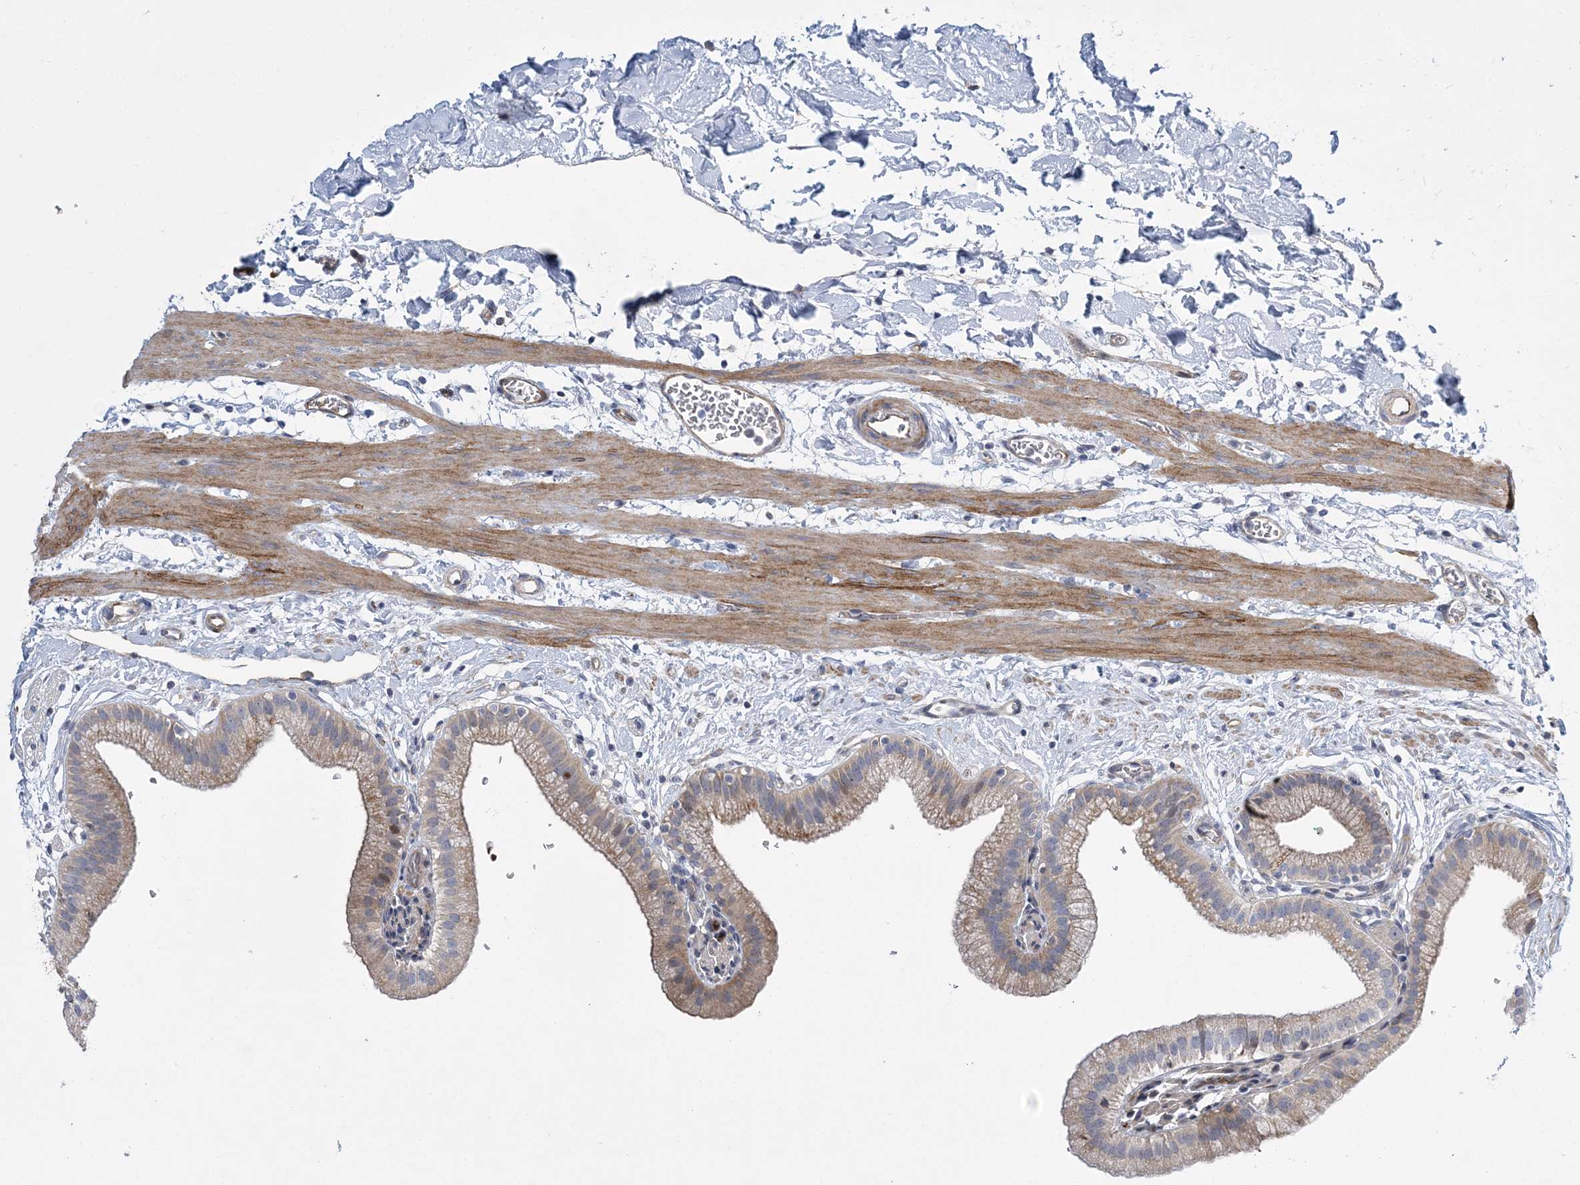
{"staining": {"intensity": "moderate", "quantity": "25%-75%", "location": "cytoplasmic/membranous"}, "tissue": "gallbladder", "cell_type": "Glandular cells", "image_type": "normal", "snomed": [{"axis": "morphology", "description": "Normal tissue, NOS"}, {"axis": "topography", "description": "Gallbladder"}], "caption": "Moderate cytoplasmic/membranous expression is seen in about 25%-75% of glandular cells in unremarkable gallbladder. The staining is performed using DAB brown chromogen to label protein expression. The nuclei are counter-stained blue using hematoxylin.", "gene": "CALN1", "patient": {"sex": "male", "age": 55}}